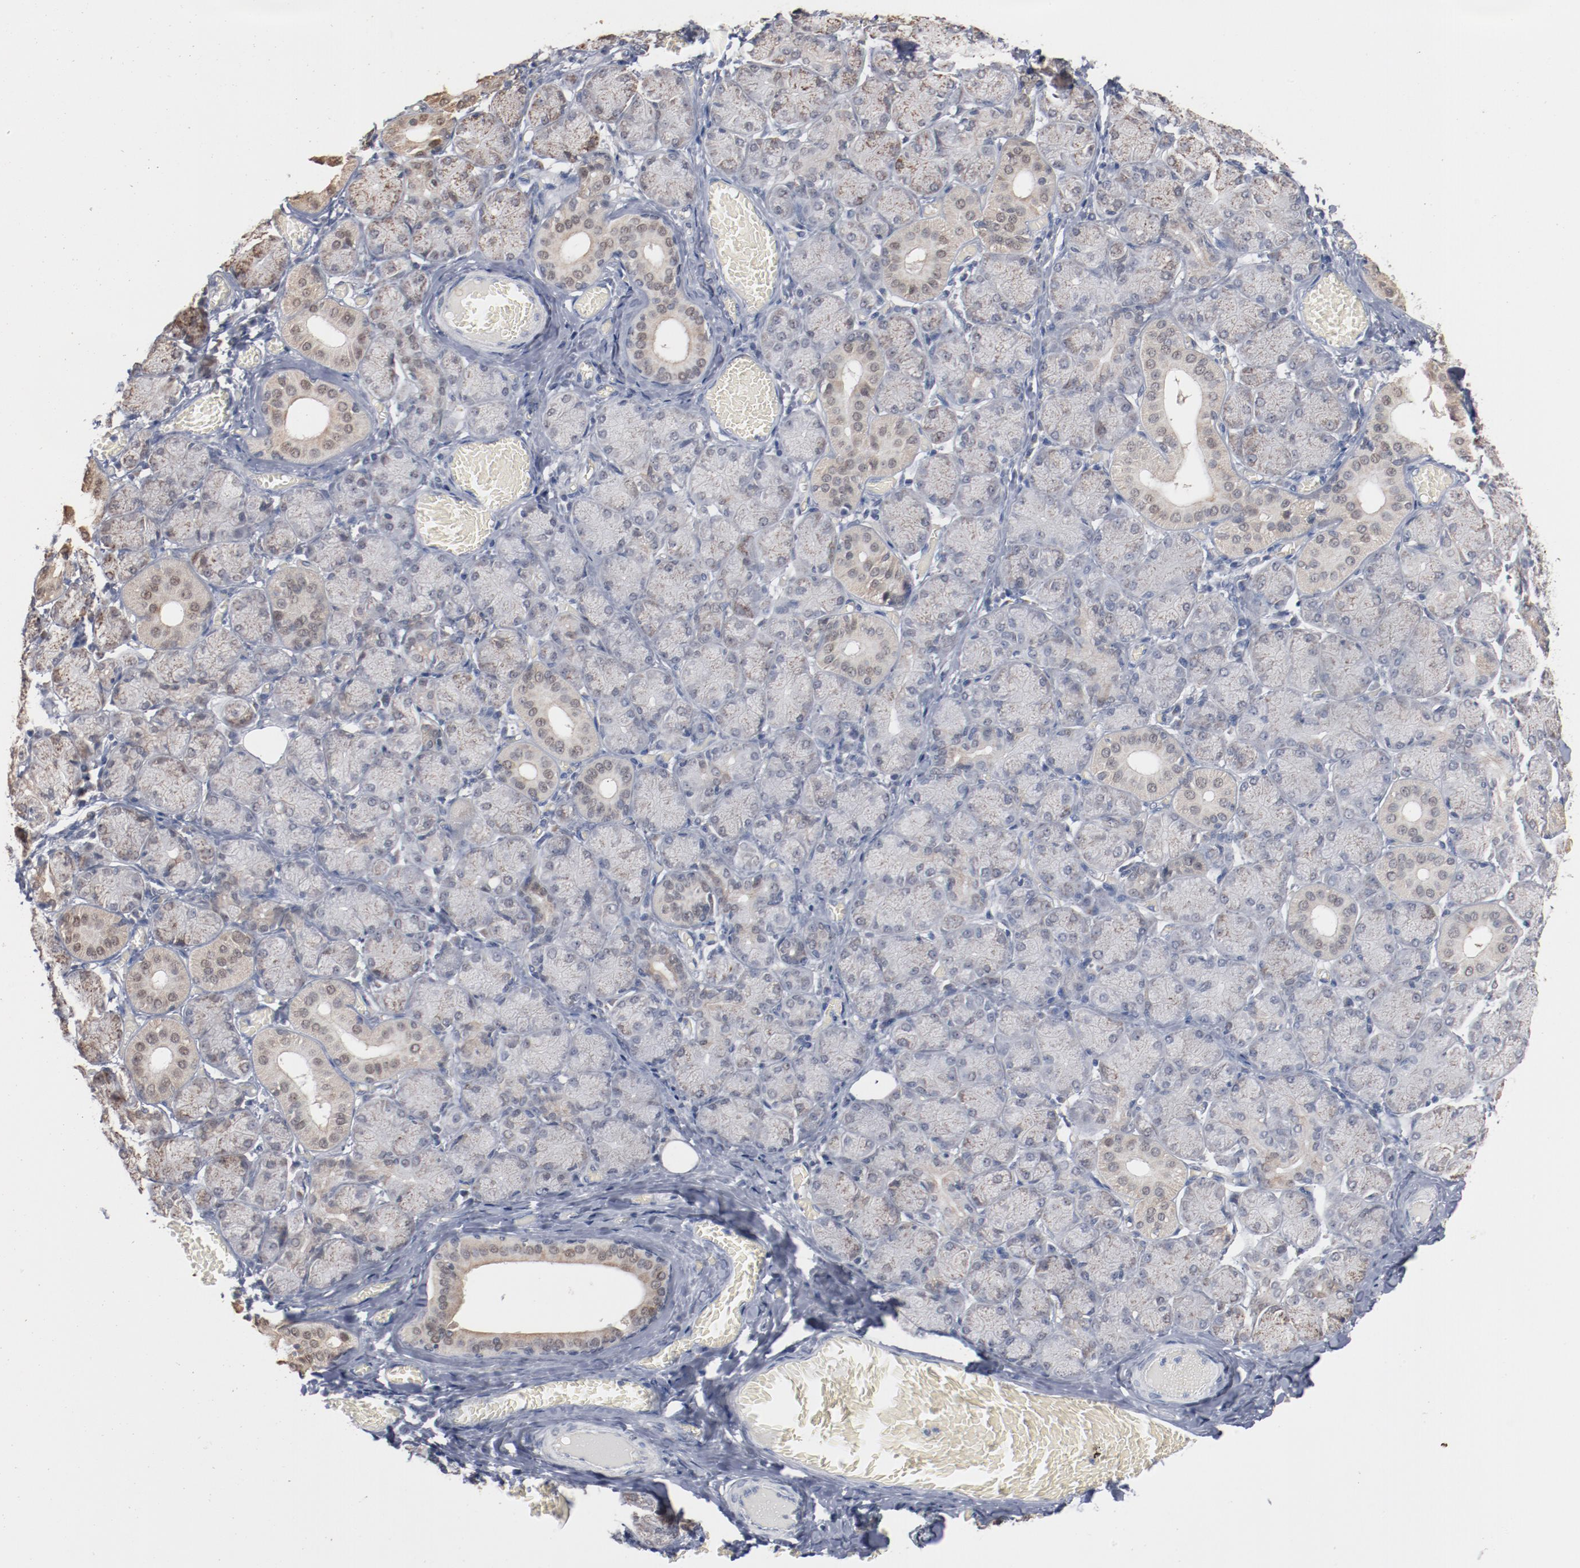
{"staining": {"intensity": "weak", "quantity": "<25%", "location": "nuclear"}, "tissue": "salivary gland", "cell_type": "Glandular cells", "image_type": "normal", "snomed": [{"axis": "morphology", "description": "Normal tissue, NOS"}, {"axis": "topography", "description": "Salivary gland"}], "caption": "Salivary gland stained for a protein using immunohistochemistry (IHC) reveals no positivity glandular cells.", "gene": "ERICH1", "patient": {"sex": "female", "age": 24}}